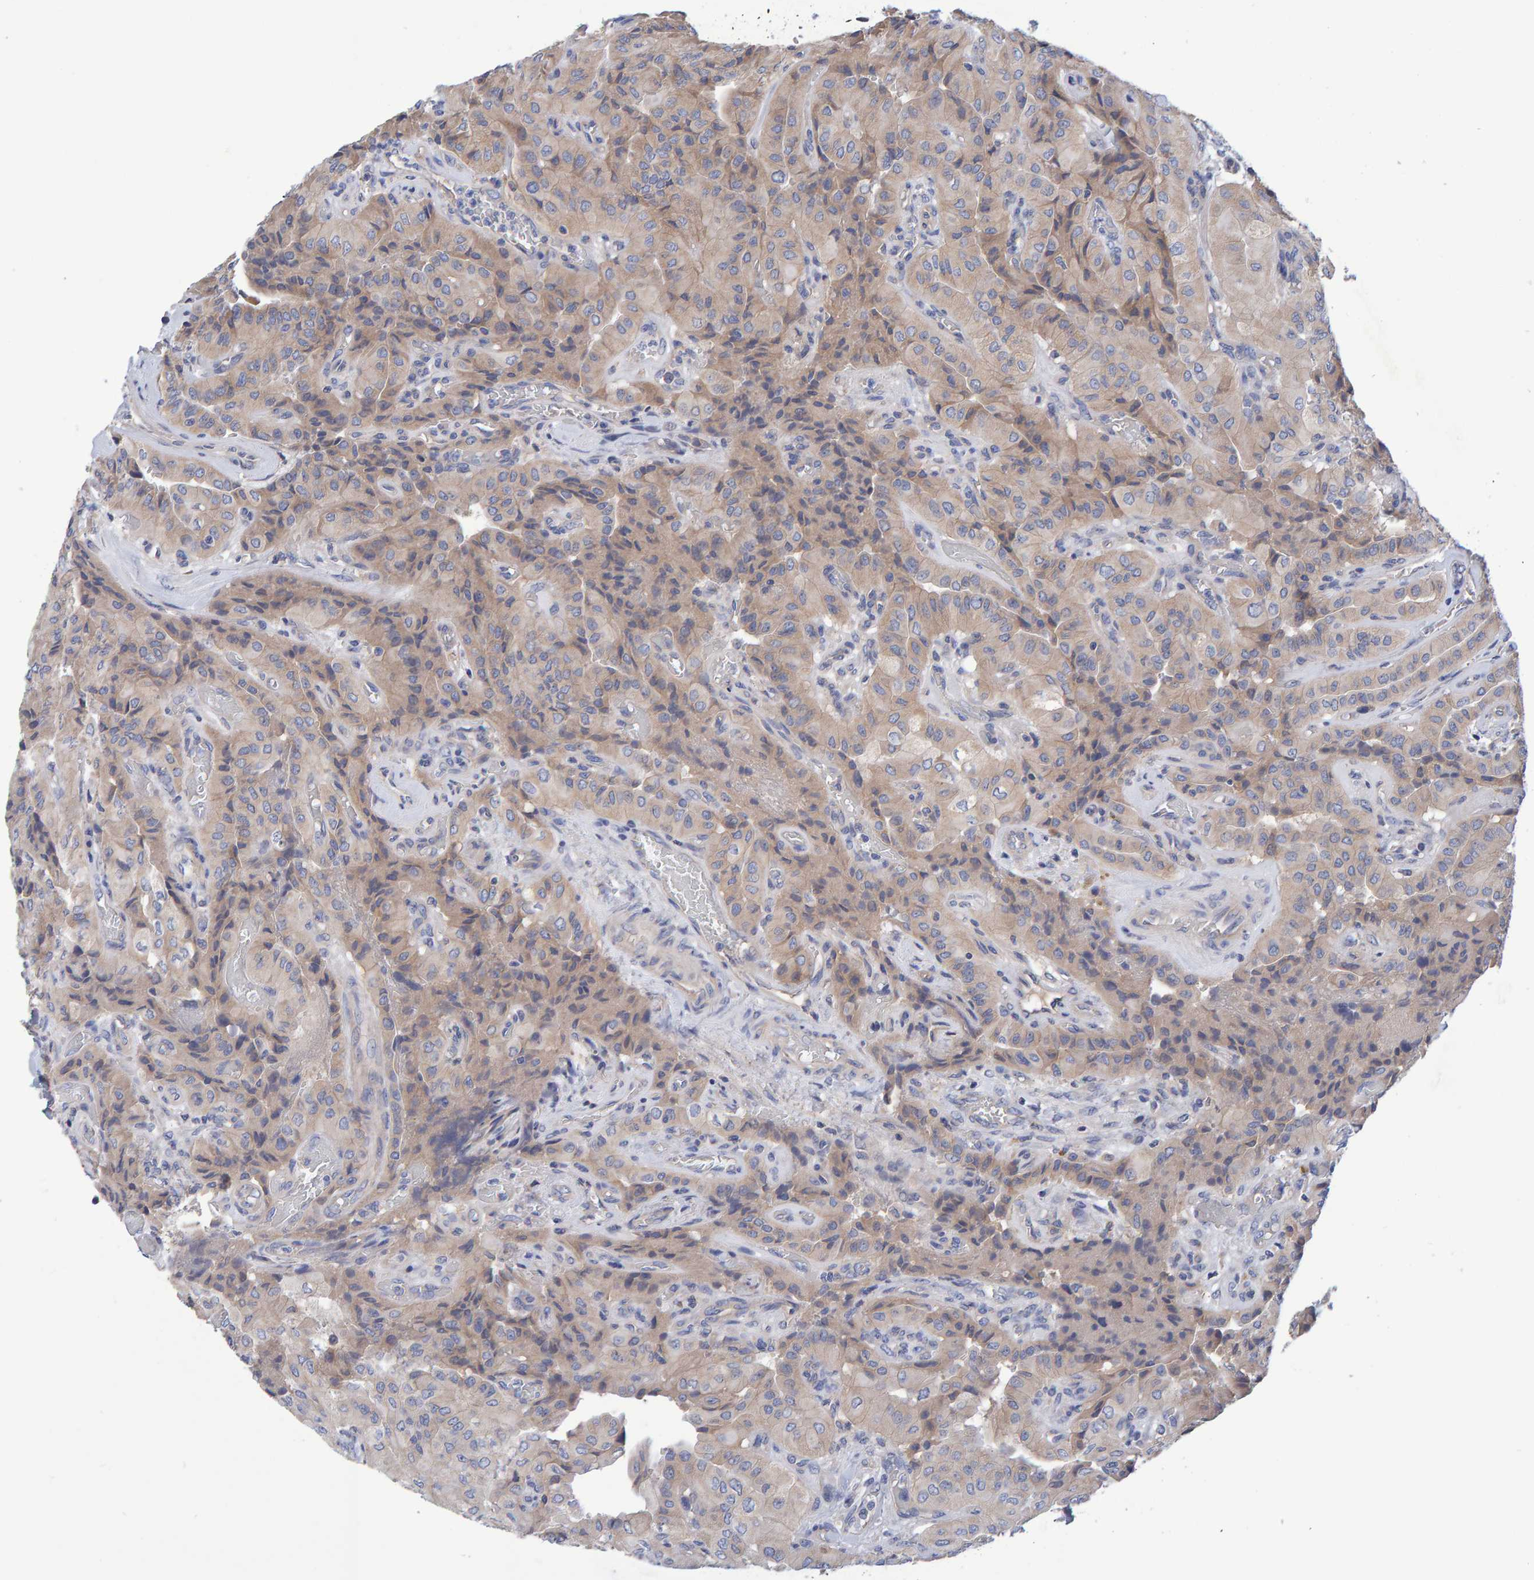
{"staining": {"intensity": "weak", "quantity": ">75%", "location": "cytoplasmic/membranous"}, "tissue": "thyroid cancer", "cell_type": "Tumor cells", "image_type": "cancer", "snomed": [{"axis": "morphology", "description": "Papillary adenocarcinoma, NOS"}, {"axis": "topography", "description": "Thyroid gland"}], "caption": "Protein staining displays weak cytoplasmic/membranous positivity in approximately >75% of tumor cells in papillary adenocarcinoma (thyroid).", "gene": "EFR3A", "patient": {"sex": "female", "age": 59}}